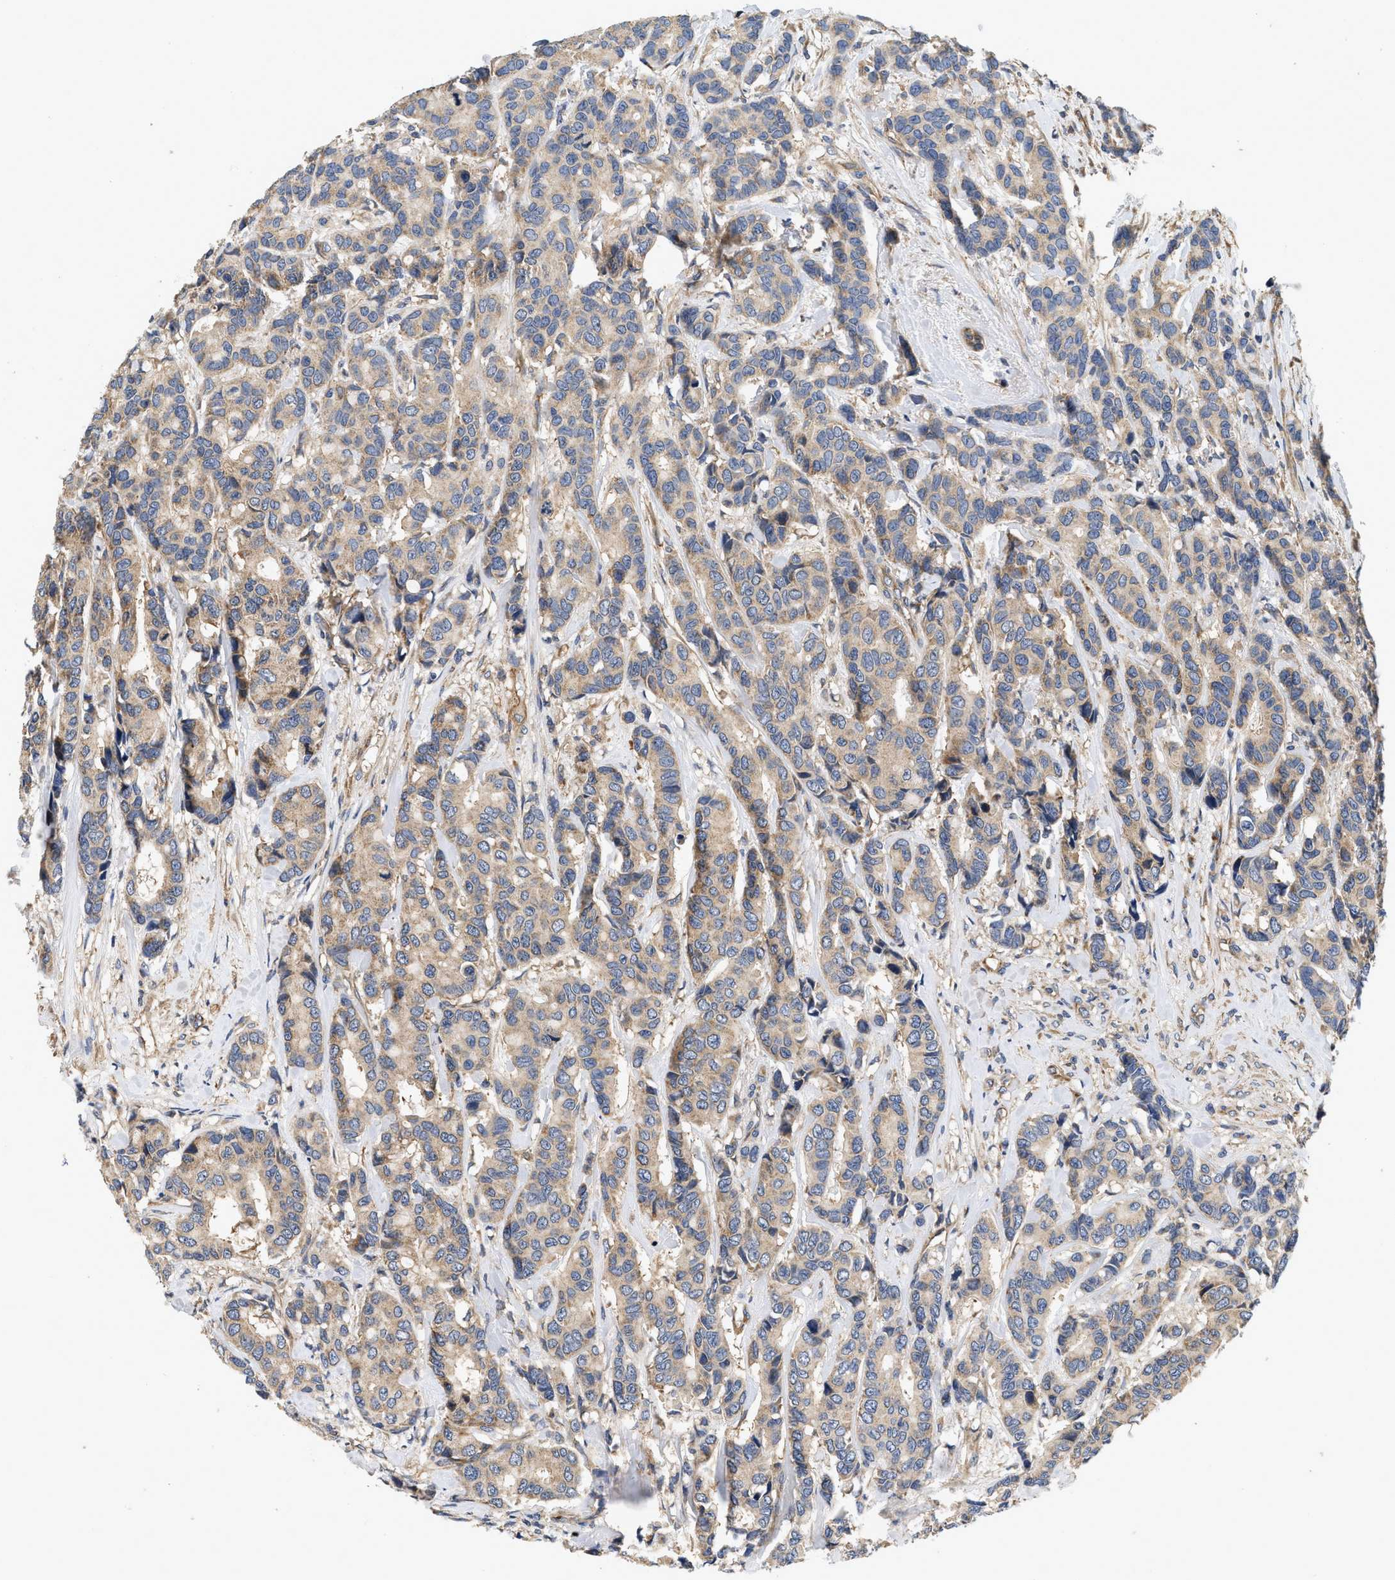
{"staining": {"intensity": "weak", "quantity": ">75%", "location": "cytoplasmic/membranous"}, "tissue": "breast cancer", "cell_type": "Tumor cells", "image_type": "cancer", "snomed": [{"axis": "morphology", "description": "Duct carcinoma"}, {"axis": "topography", "description": "Breast"}], "caption": "Immunohistochemical staining of breast cancer shows low levels of weak cytoplasmic/membranous protein positivity in about >75% of tumor cells. (DAB = brown stain, brightfield microscopy at high magnification).", "gene": "NME6", "patient": {"sex": "female", "age": 87}}